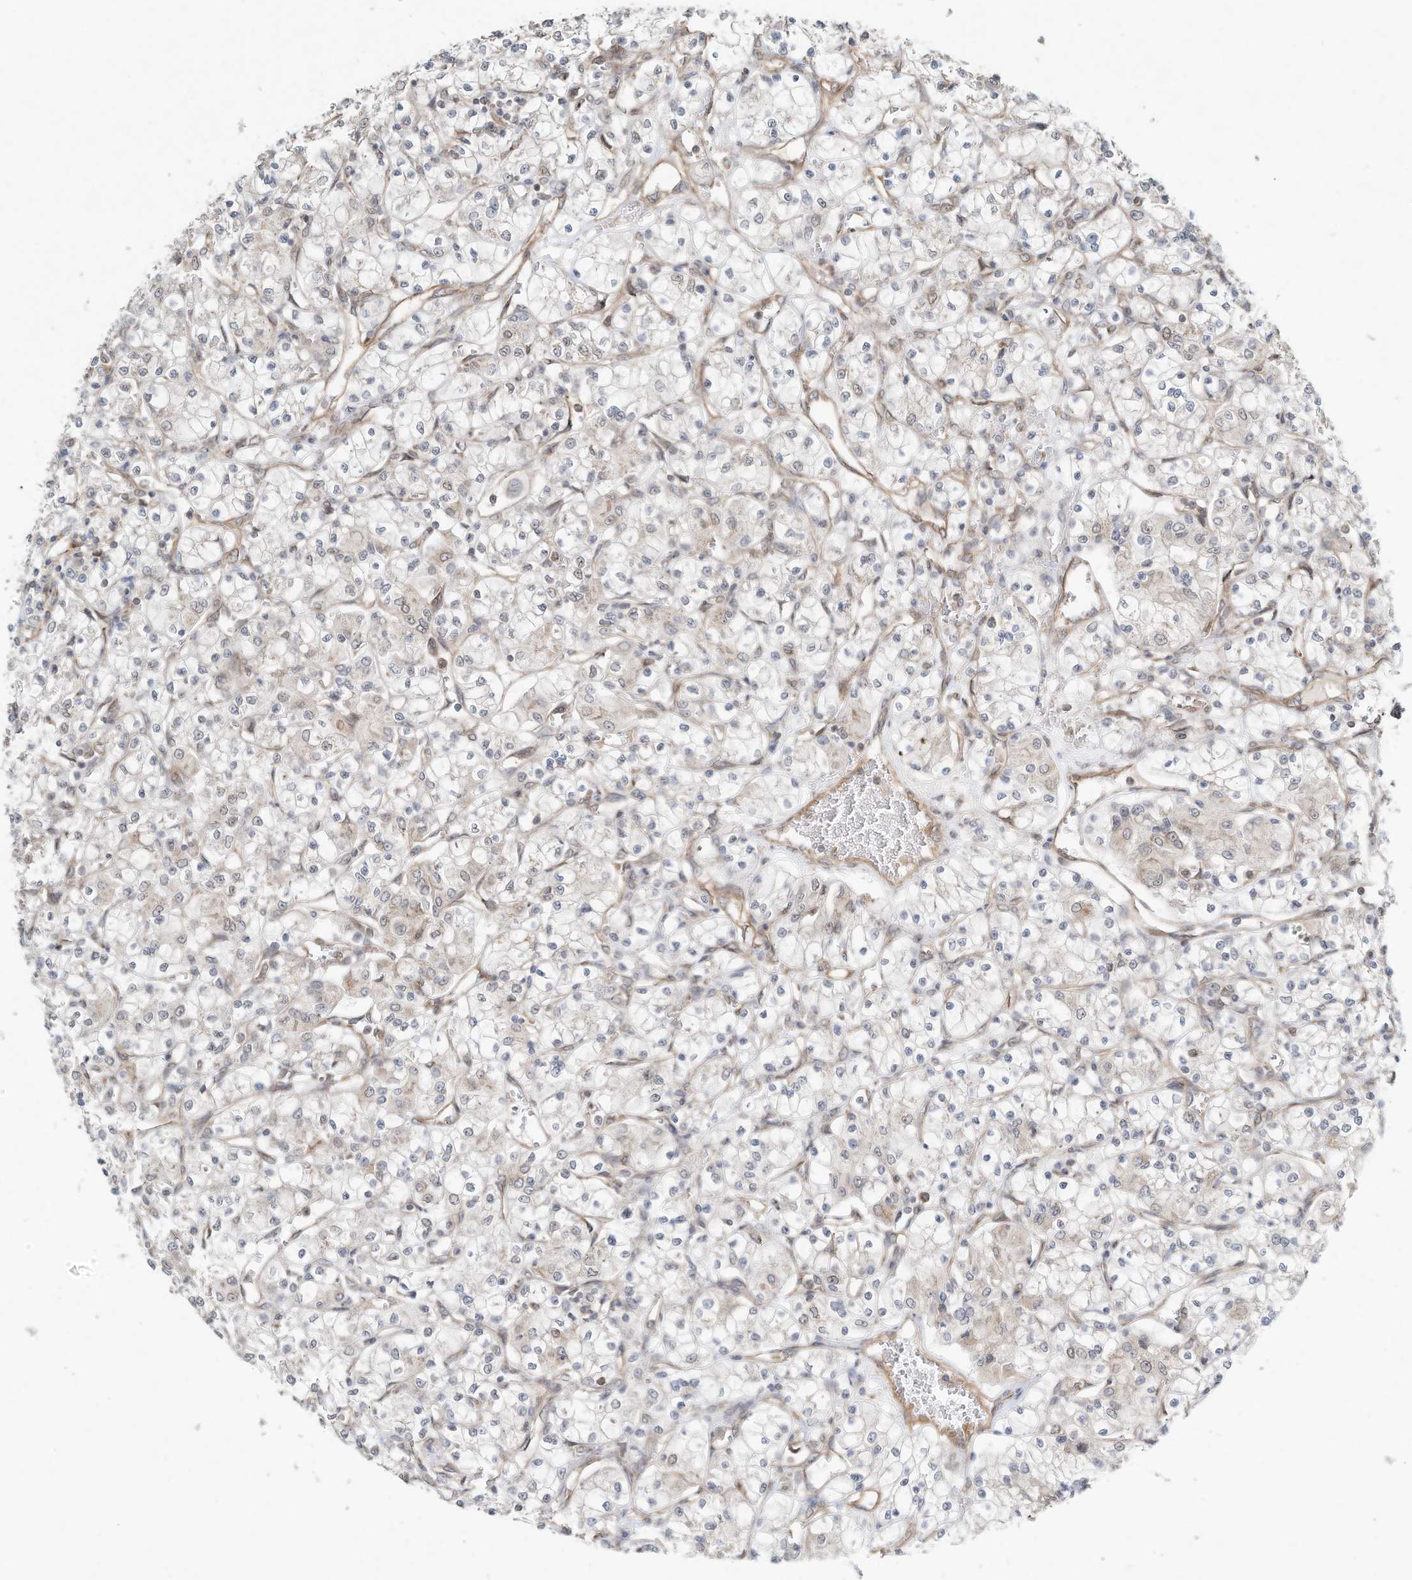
{"staining": {"intensity": "moderate", "quantity": "<25%", "location": "cytoplasmic/membranous,nuclear"}, "tissue": "renal cancer", "cell_type": "Tumor cells", "image_type": "cancer", "snomed": [{"axis": "morphology", "description": "Adenocarcinoma, NOS"}, {"axis": "topography", "description": "Kidney"}], "caption": "A brown stain highlights moderate cytoplasmic/membranous and nuclear expression of a protein in human renal adenocarcinoma tumor cells.", "gene": "CUX1", "patient": {"sex": "female", "age": 59}}